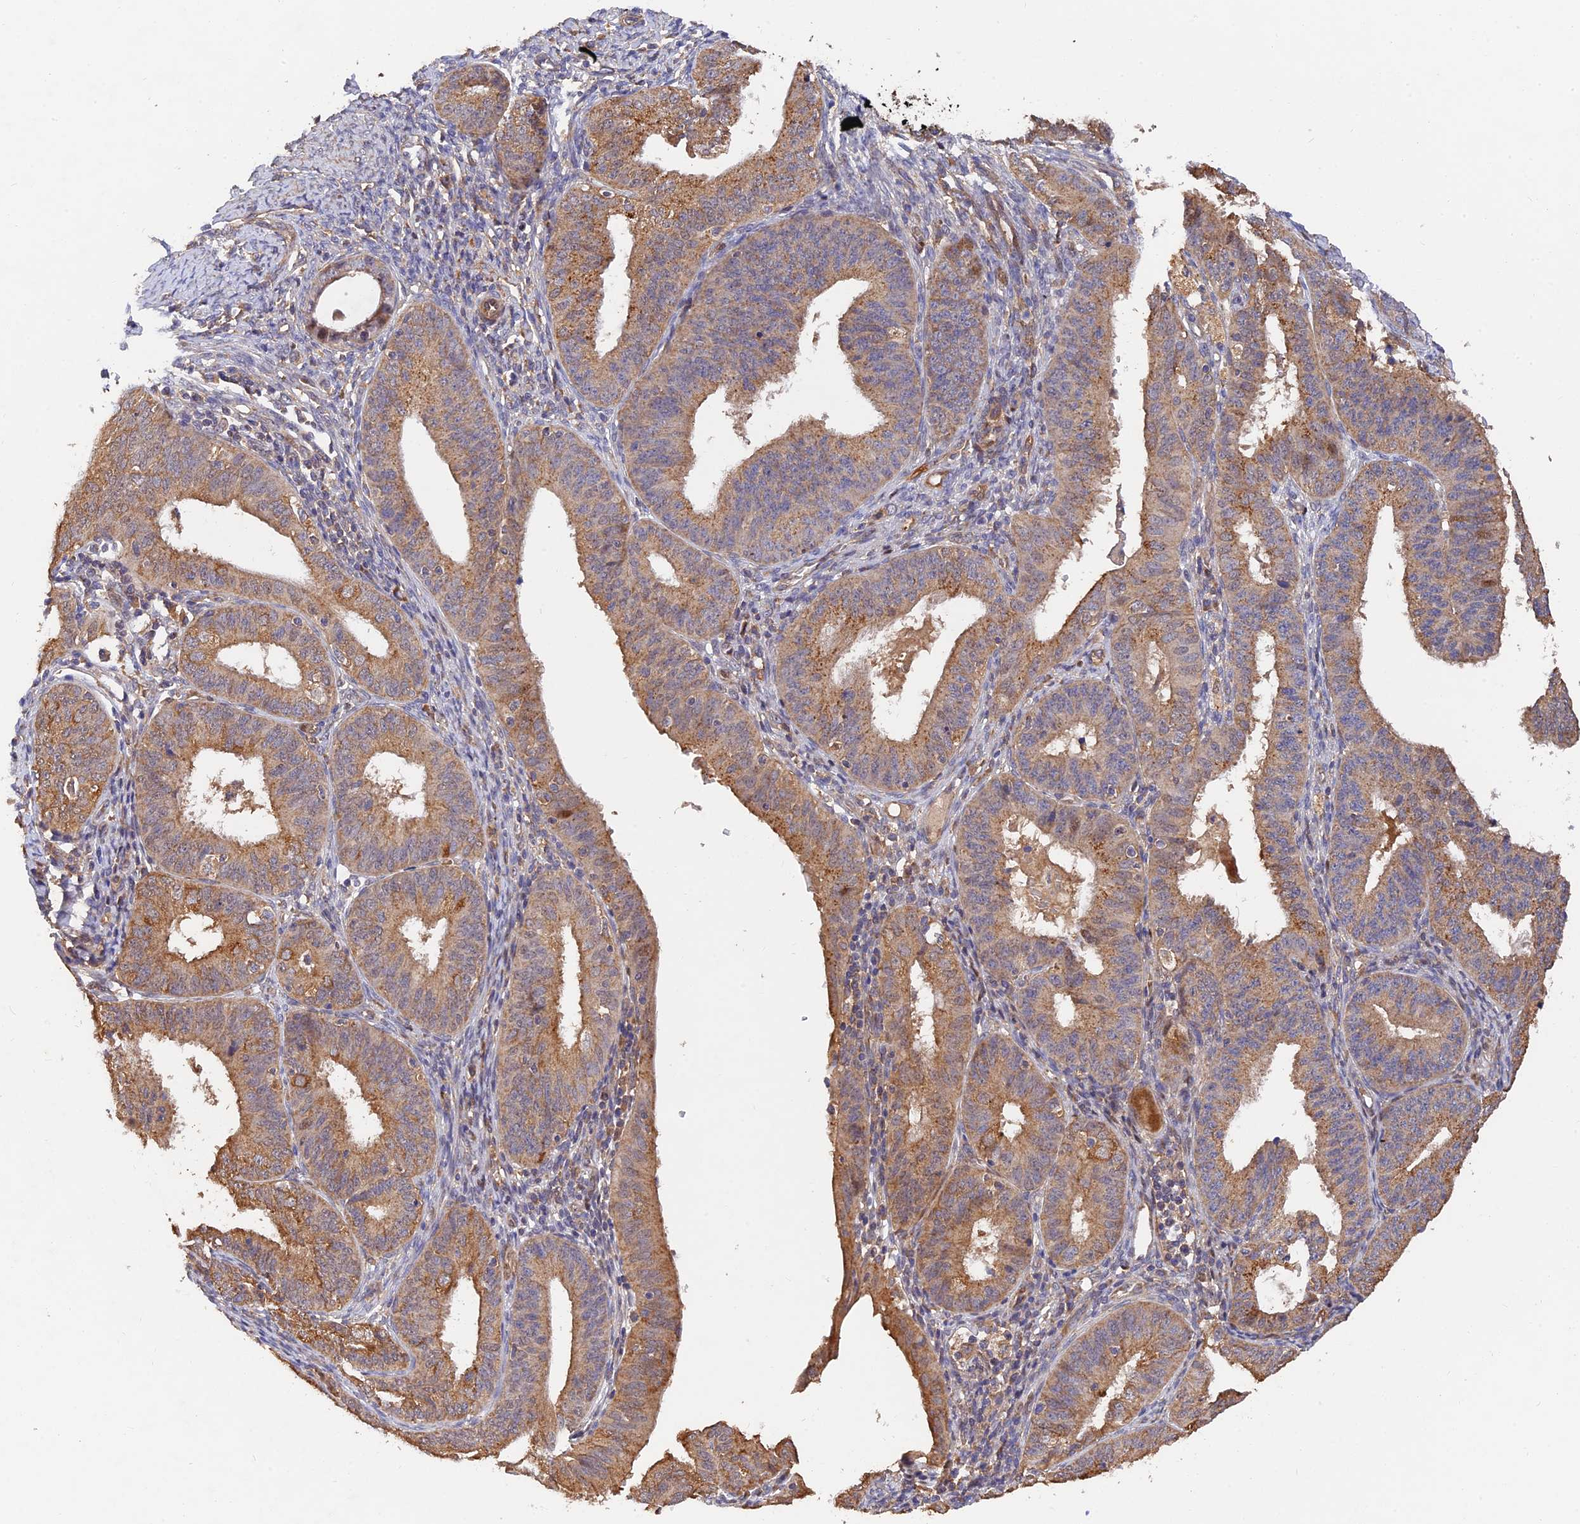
{"staining": {"intensity": "moderate", "quantity": ">75%", "location": "cytoplasmic/membranous"}, "tissue": "endometrial cancer", "cell_type": "Tumor cells", "image_type": "cancer", "snomed": [{"axis": "morphology", "description": "Adenocarcinoma, NOS"}, {"axis": "topography", "description": "Endometrium"}], "caption": "Moderate cytoplasmic/membranous protein positivity is present in approximately >75% of tumor cells in endometrial adenocarcinoma. (brown staining indicates protein expression, while blue staining denotes nuclei).", "gene": "SLC38A11", "patient": {"sex": "female", "age": 51}}